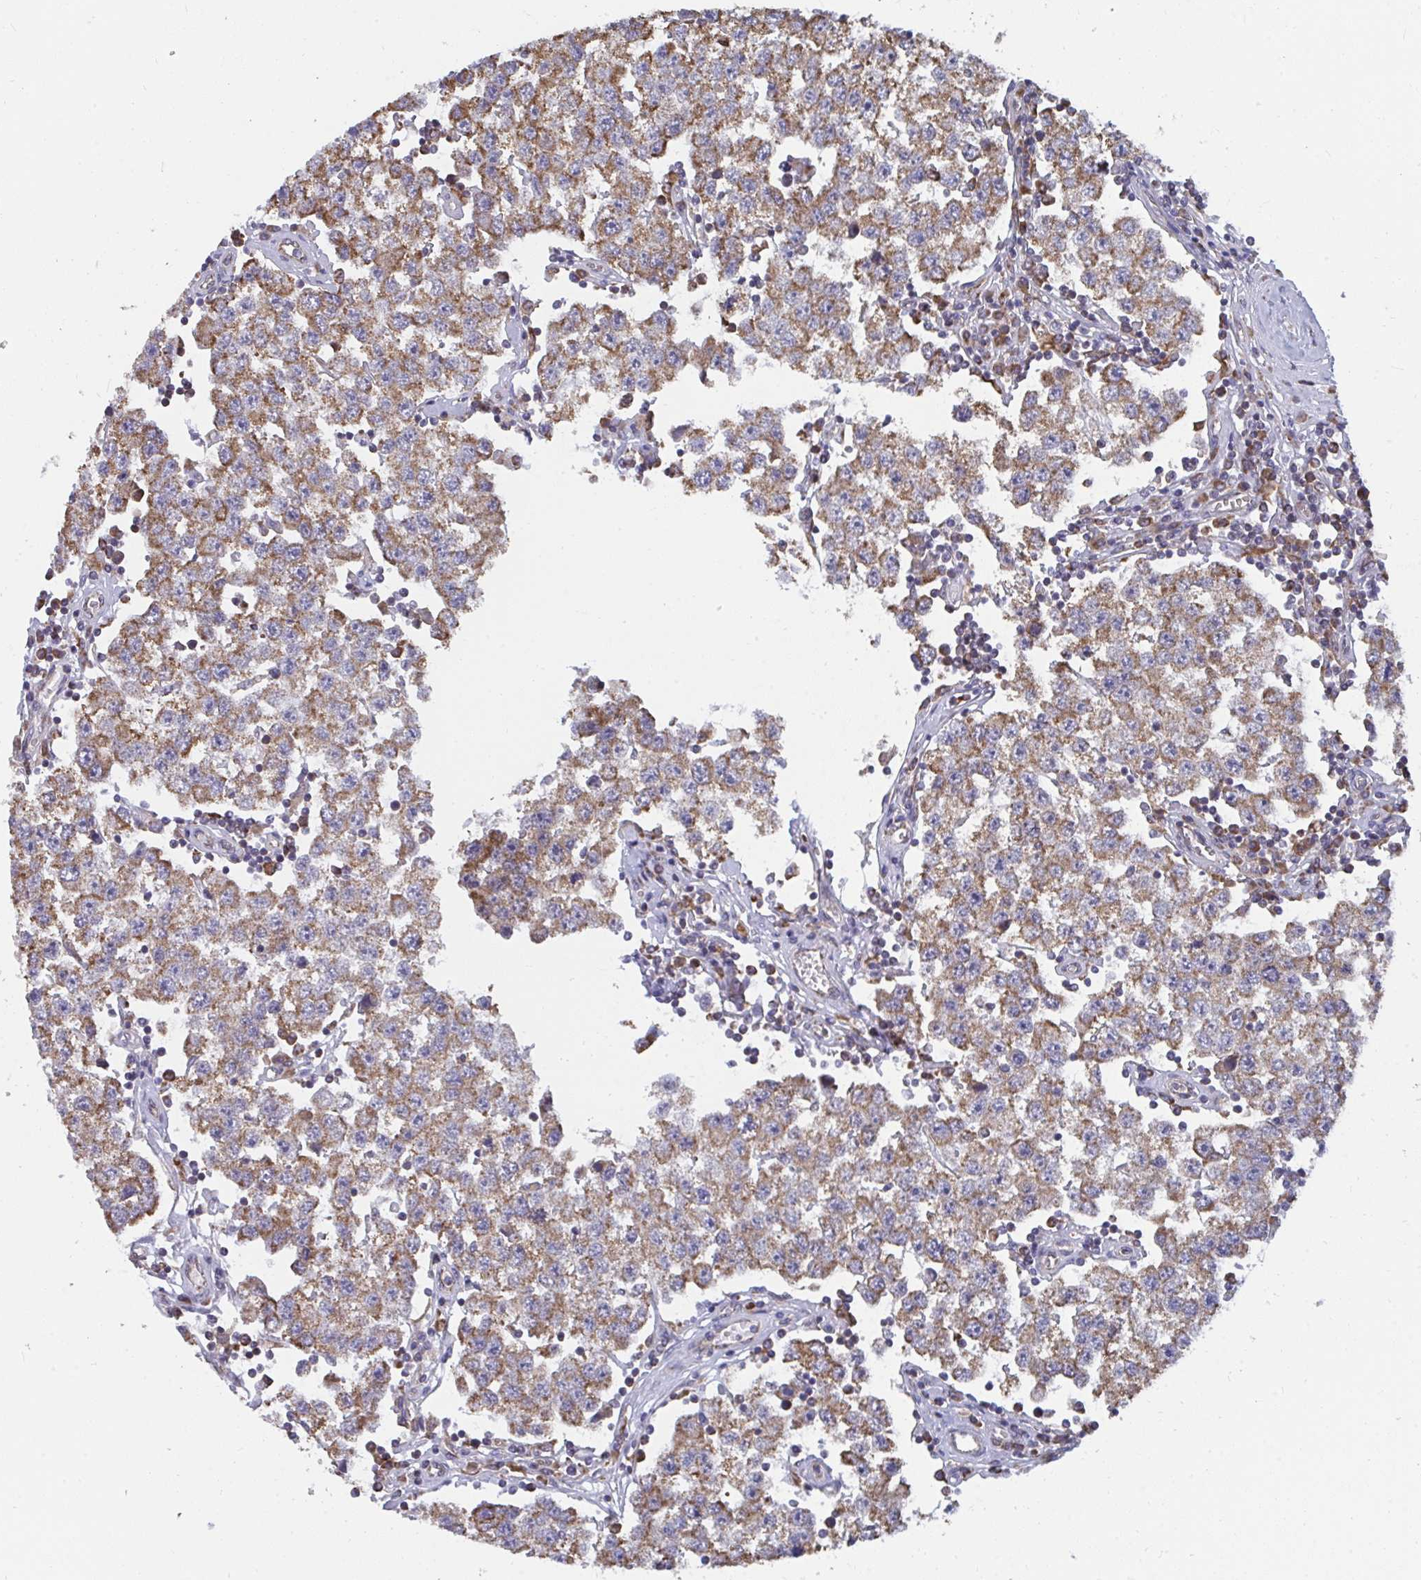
{"staining": {"intensity": "moderate", "quantity": ">75%", "location": "cytoplasmic/membranous"}, "tissue": "testis cancer", "cell_type": "Tumor cells", "image_type": "cancer", "snomed": [{"axis": "morphology", "description": "Seminoma, NOS"}, {"axis": "topography", "description": "Testis"}], "caption": "Immunohistochemistry (DAB (3,3'-diaminobenzidine)) staining of testis seminoma reveals moderate cytoplasmic/membranous protein positivity in about >75% of tumor cells. (IHC, brightfield microscopy, high magnification).", "gene": "ELAVL1", "patient": {"sex": "male", "age": 34}}